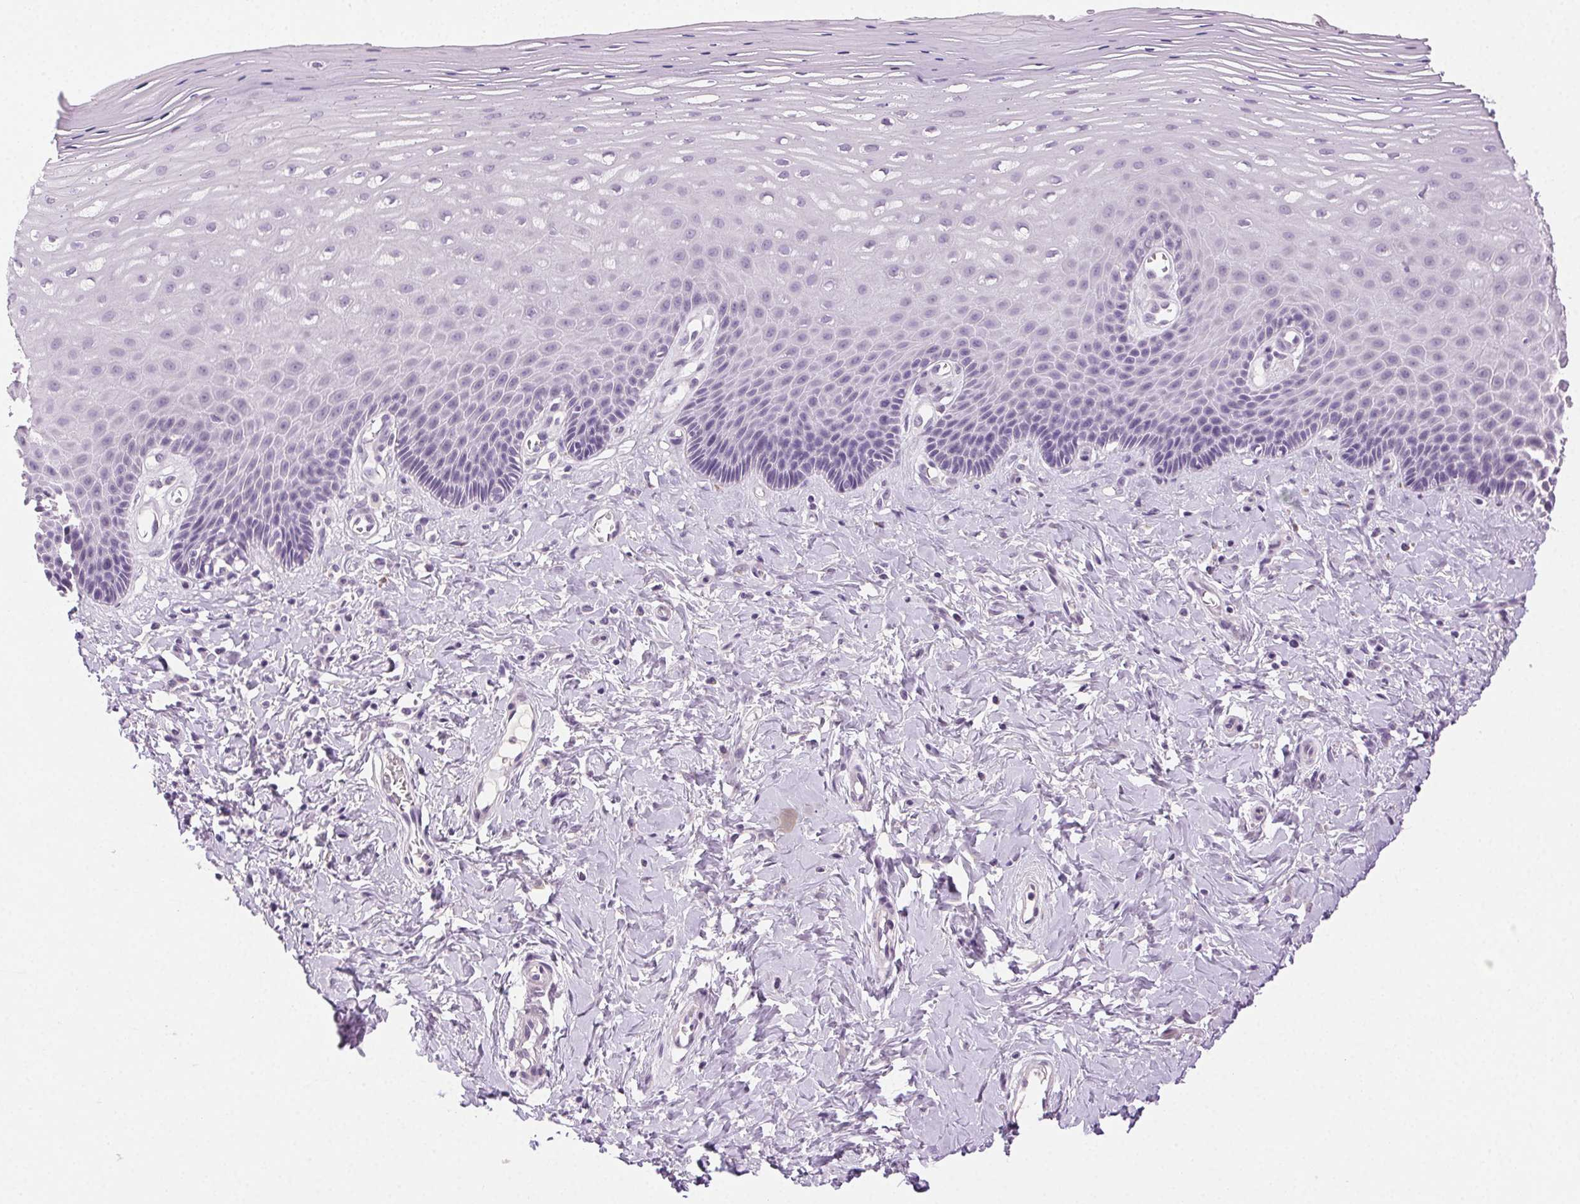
{"staining": {"intensity": "negative", "quantity": "none", "location": "none"}, "tissue": "vagina", "cell_type": "Squamous epithelial cells", "image_type": "normal", "snomed": [{"axis": "morphology", "description": "Normal tissue, NOS"}, {"axis": "topography", "description": "Vagina"}], "caption": "A micrograph of human vagina is negative for staining in squamous epithelial cells. (DAB (3,3'-diaminobenzidine) IHC visualized using brightfield microscopy, high magnification).", "gene": "CLDN10", "patient": {"sex": "female", "age": 83}}